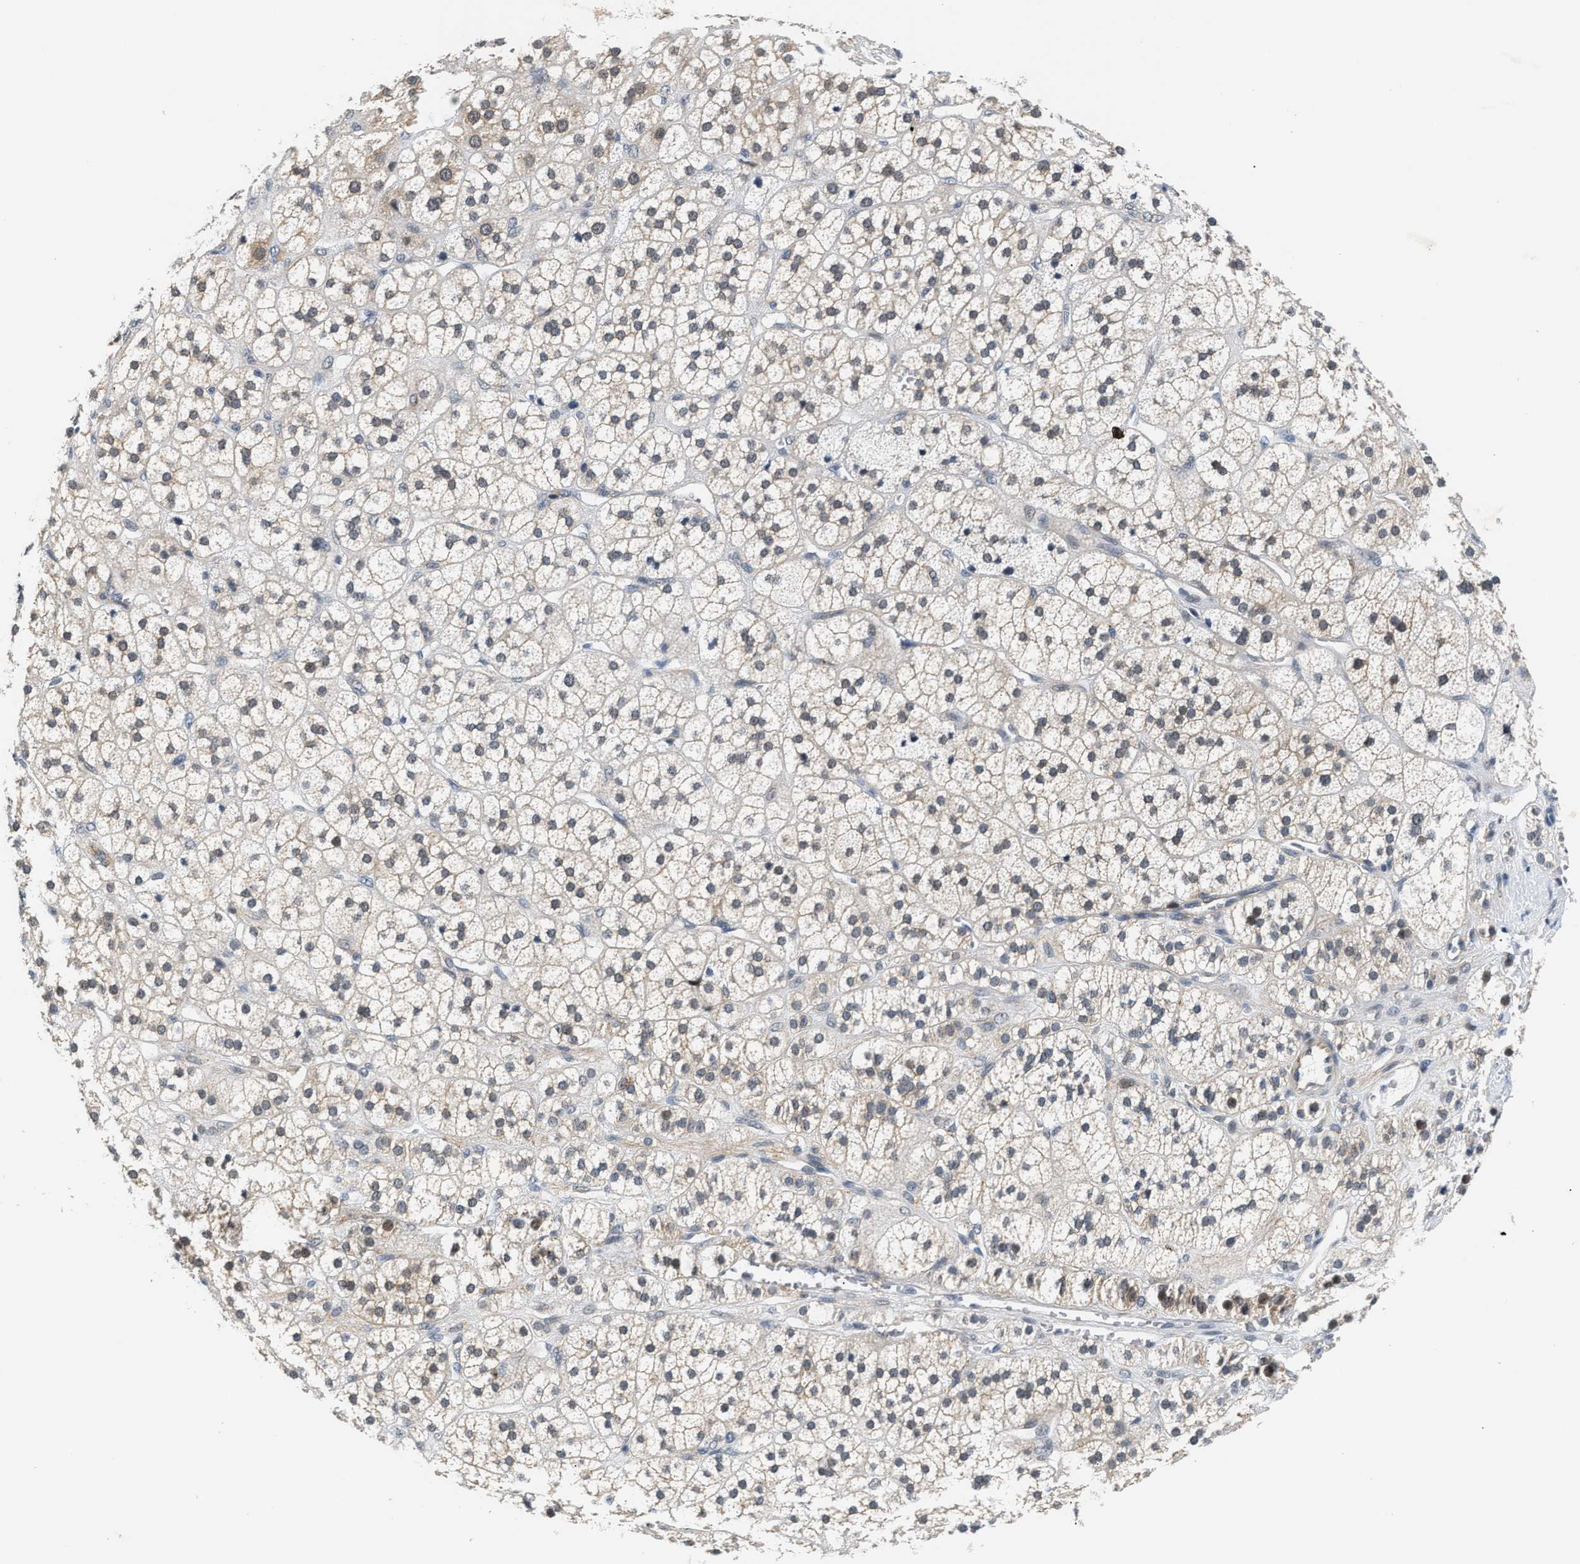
{"staining": {"intensity": "weak", "quantity": ">75%", "location": "cytoplasmic/membranous,nuclear"}, "tissue": "adrenal gland", "cell_type": "Glandular cells", "image_type": "normal", "snomed": [{"axis": "morphology", "description": "Normal tissue, NOS"}, {"axis": "topography", "description": "Adrenal gland"}], "caption": "Immunohistochemical staining of benign adrenal gland shows weak cytoplasmic/membranous,nuclear protein expression in about >75% of glandular cells.", "gene": "PPM1H", "patient": {"sex": "male", "age": 56}}